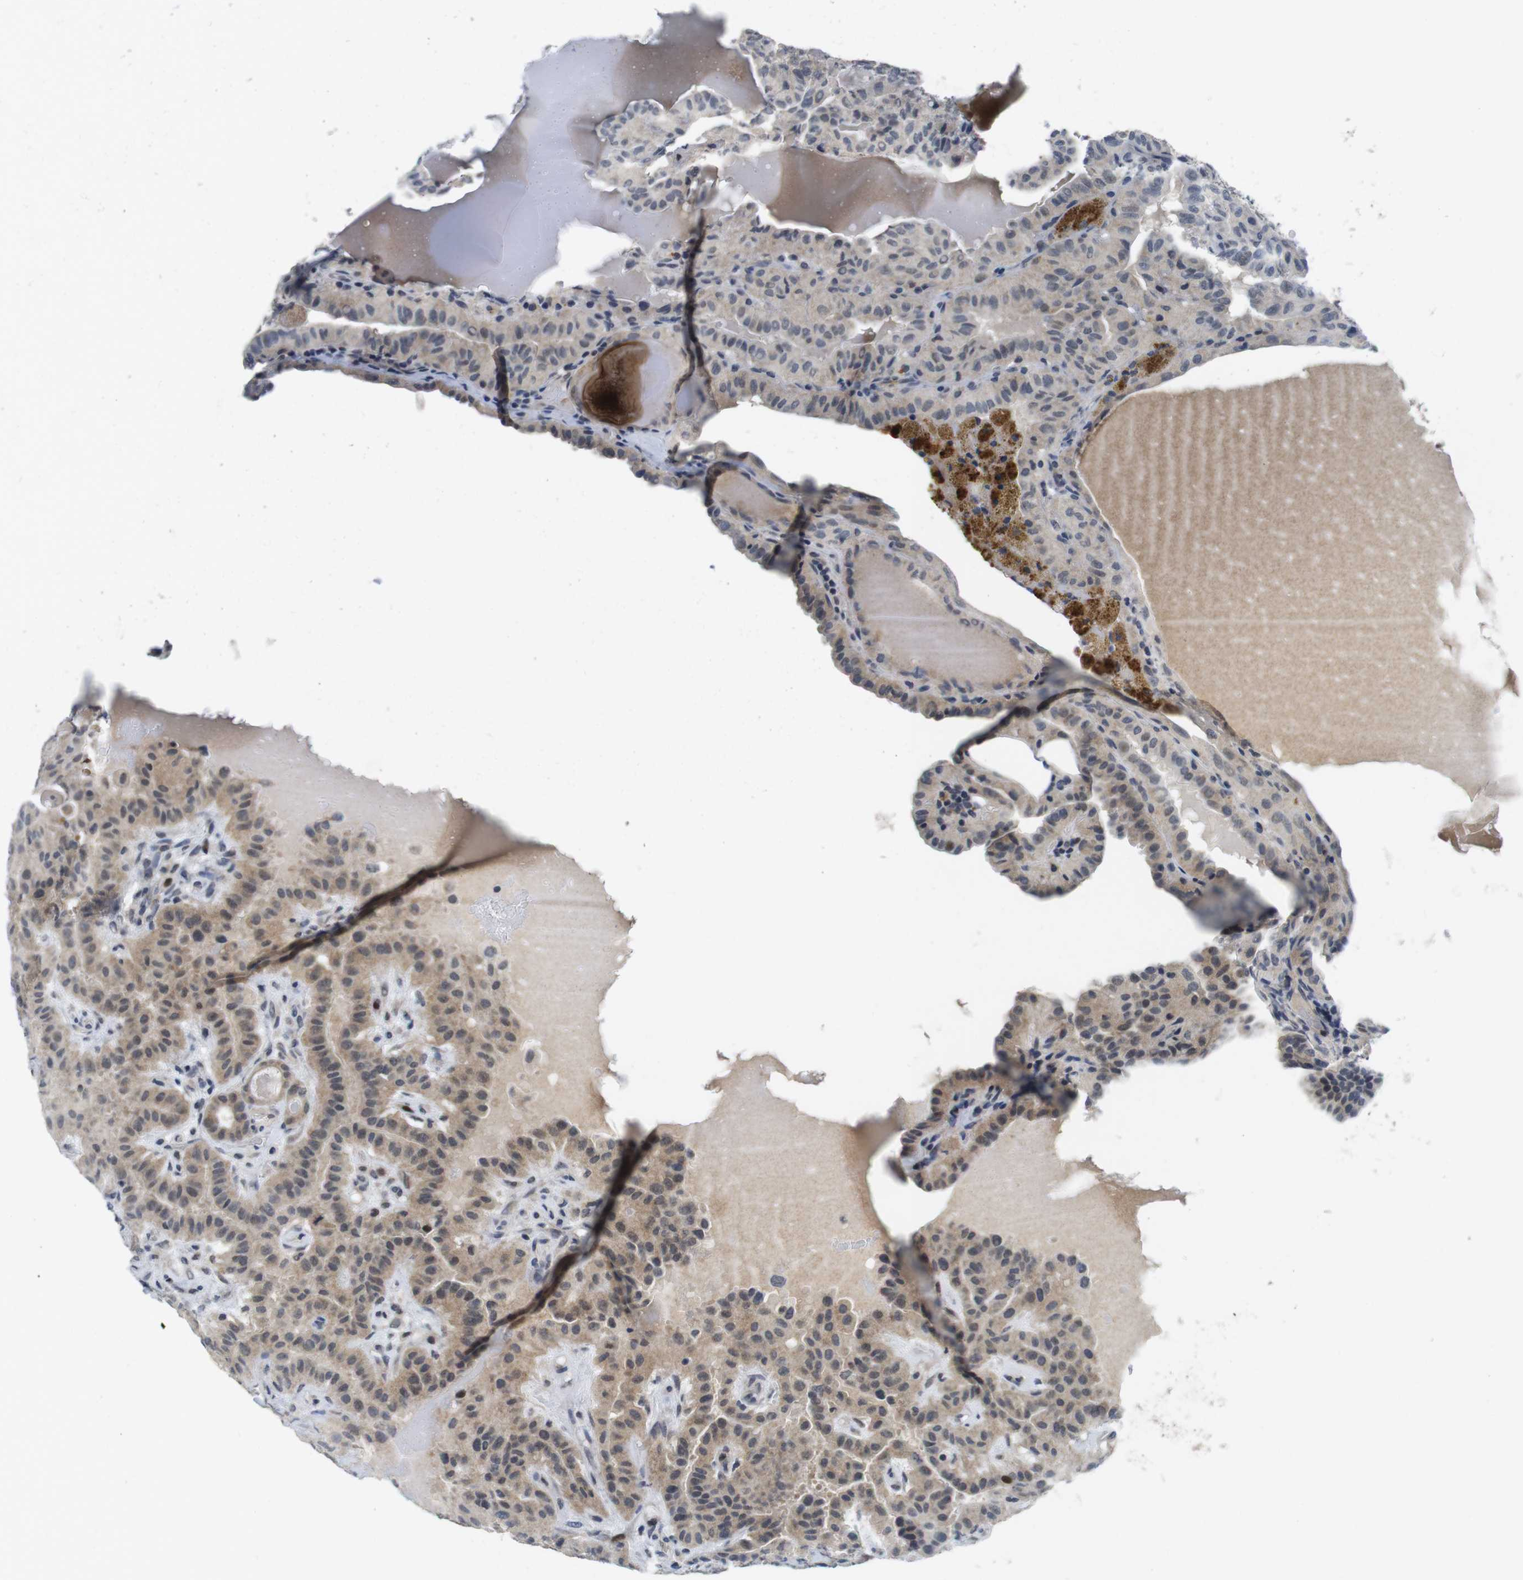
{"staining": {"intensity": "weak", "quantity": "<25%", "location": "cytoplasmic/membranous,nuclear"}, "tissue": "thyroid cancer", "cell_type": "Tumor cells", "image_type": "cancer", "snomed": [{"axis": "morphology", "description": "Papillary adenocarcinoma, NOS"}, {"axis": "topography", "description": "Thyroid gland"}], "caption": "An image of human papillary adenocarcinoma (thyroid) is negative for staining in tumor cells.", "gene": "SKP2", "patient": {"sex": "male", "age": 77}}